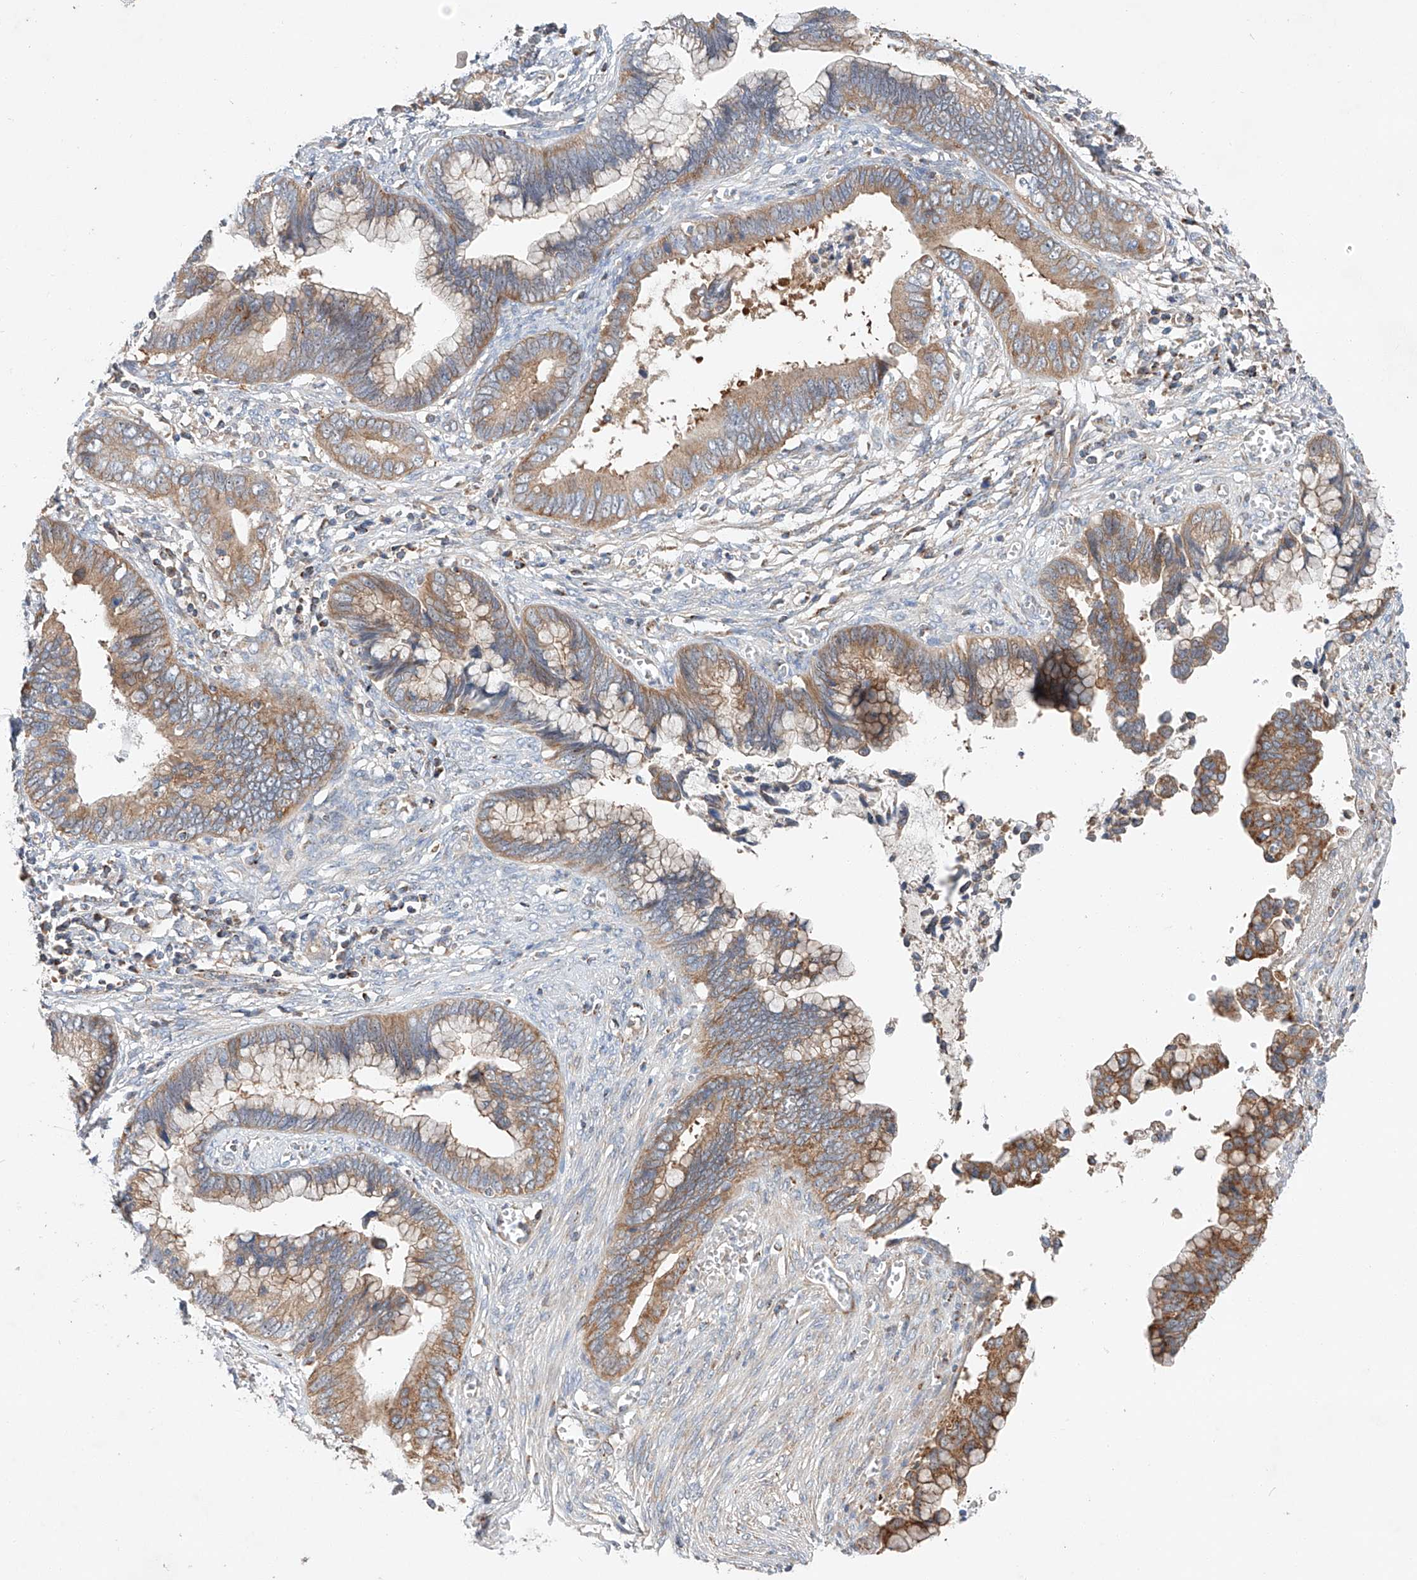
{"staining": {"intensity": "moderate", "quantity": ">75%", "location": "cytoplasmic/membranous"}, "tissue": "cervical cancer", "cell_type": "Tumor cells", "image_type": "cancer", "snomed": [{"axis": "morphology", "description": "Adenocarcinoma, NOS"}, {"axis": "topography", "description": "Cervix"}], "caption": "Moderate cytoplasmic/membranous positivity for a protein is identified in approximately >75% of tumor cells of cervical cancer using immunohistochemistry (IHC).", "gene": "RUSC1", "patient": {"sex": "female", "age": 44}}